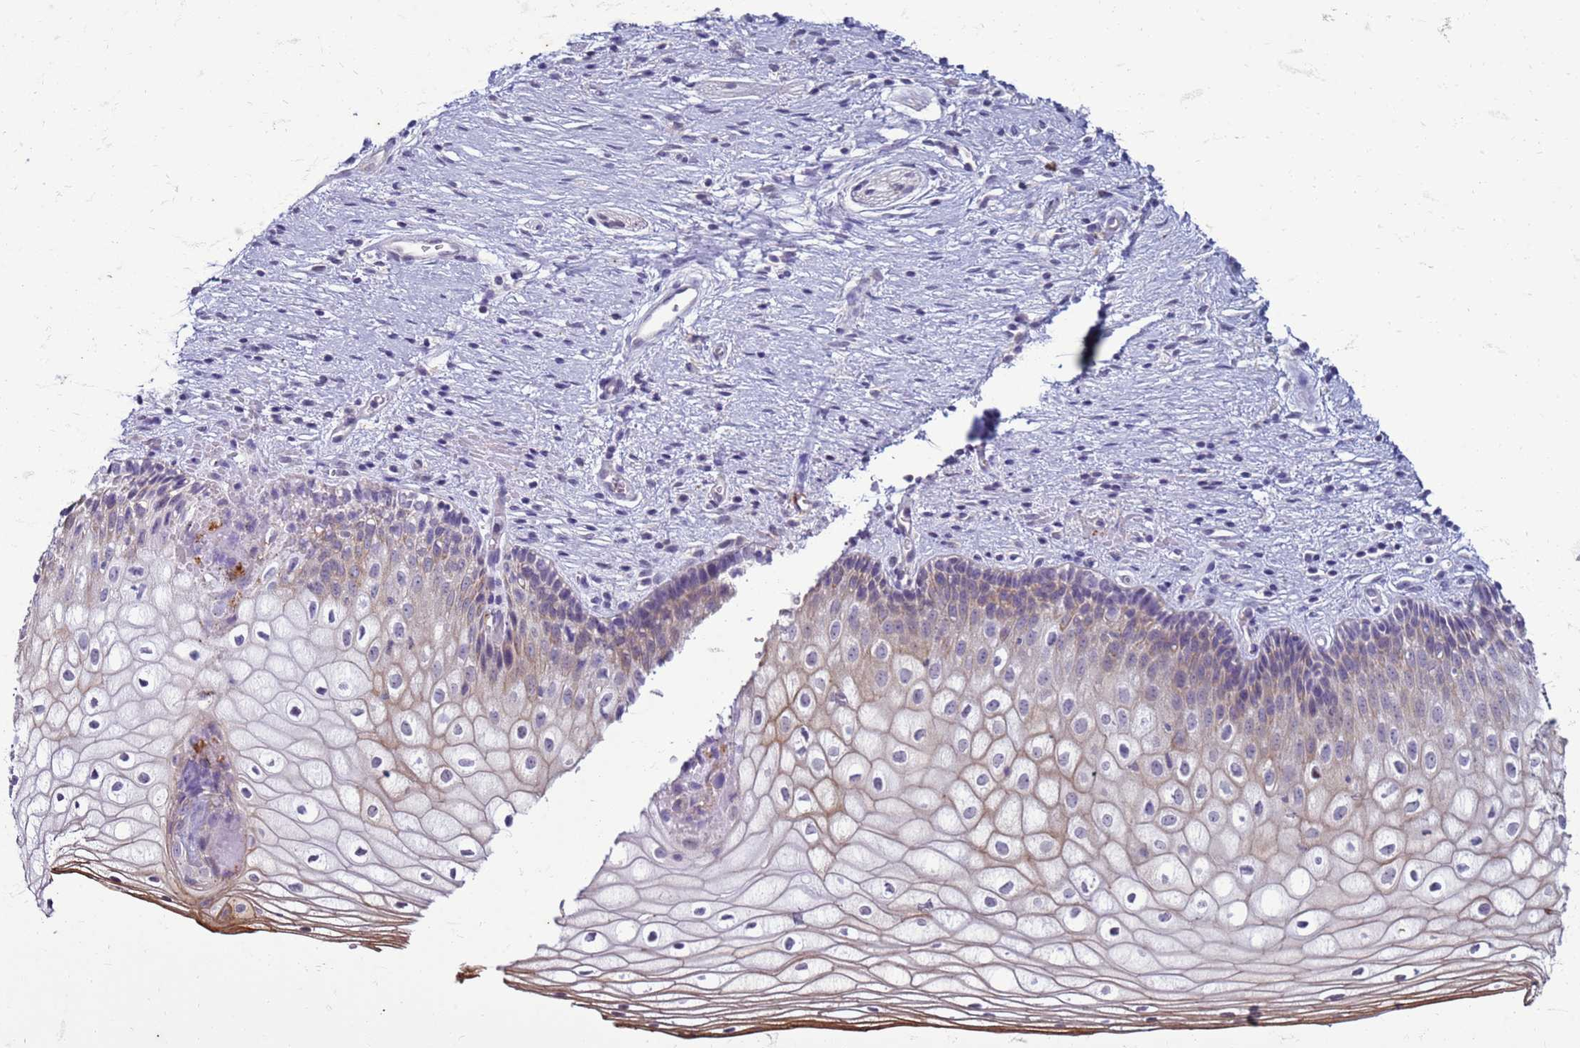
{"staining": {"intensity": "weak", "quantity": "25%-75%", "location": "cytoplasmic/membranous"}, "tissue": "vagina", "cell_type": "Squamous epithelial cells", "image_type": "normal", "snomed": [{"axis": "morphology", "description": "Normal tissue, NOS"}, {"axis": "topography", "description": "Vagina"}], "caption": "Unremarkable vagina shows weak cytoplasmic/membranous staining in about 25%-75% of squamous epithelial cells, visualized by immunohistochemistry. The protein is shown in brown color, while the nuclei are stained blue.", "gene": "SLC15A3", "patient": {"sex": "female", "age": 60}}